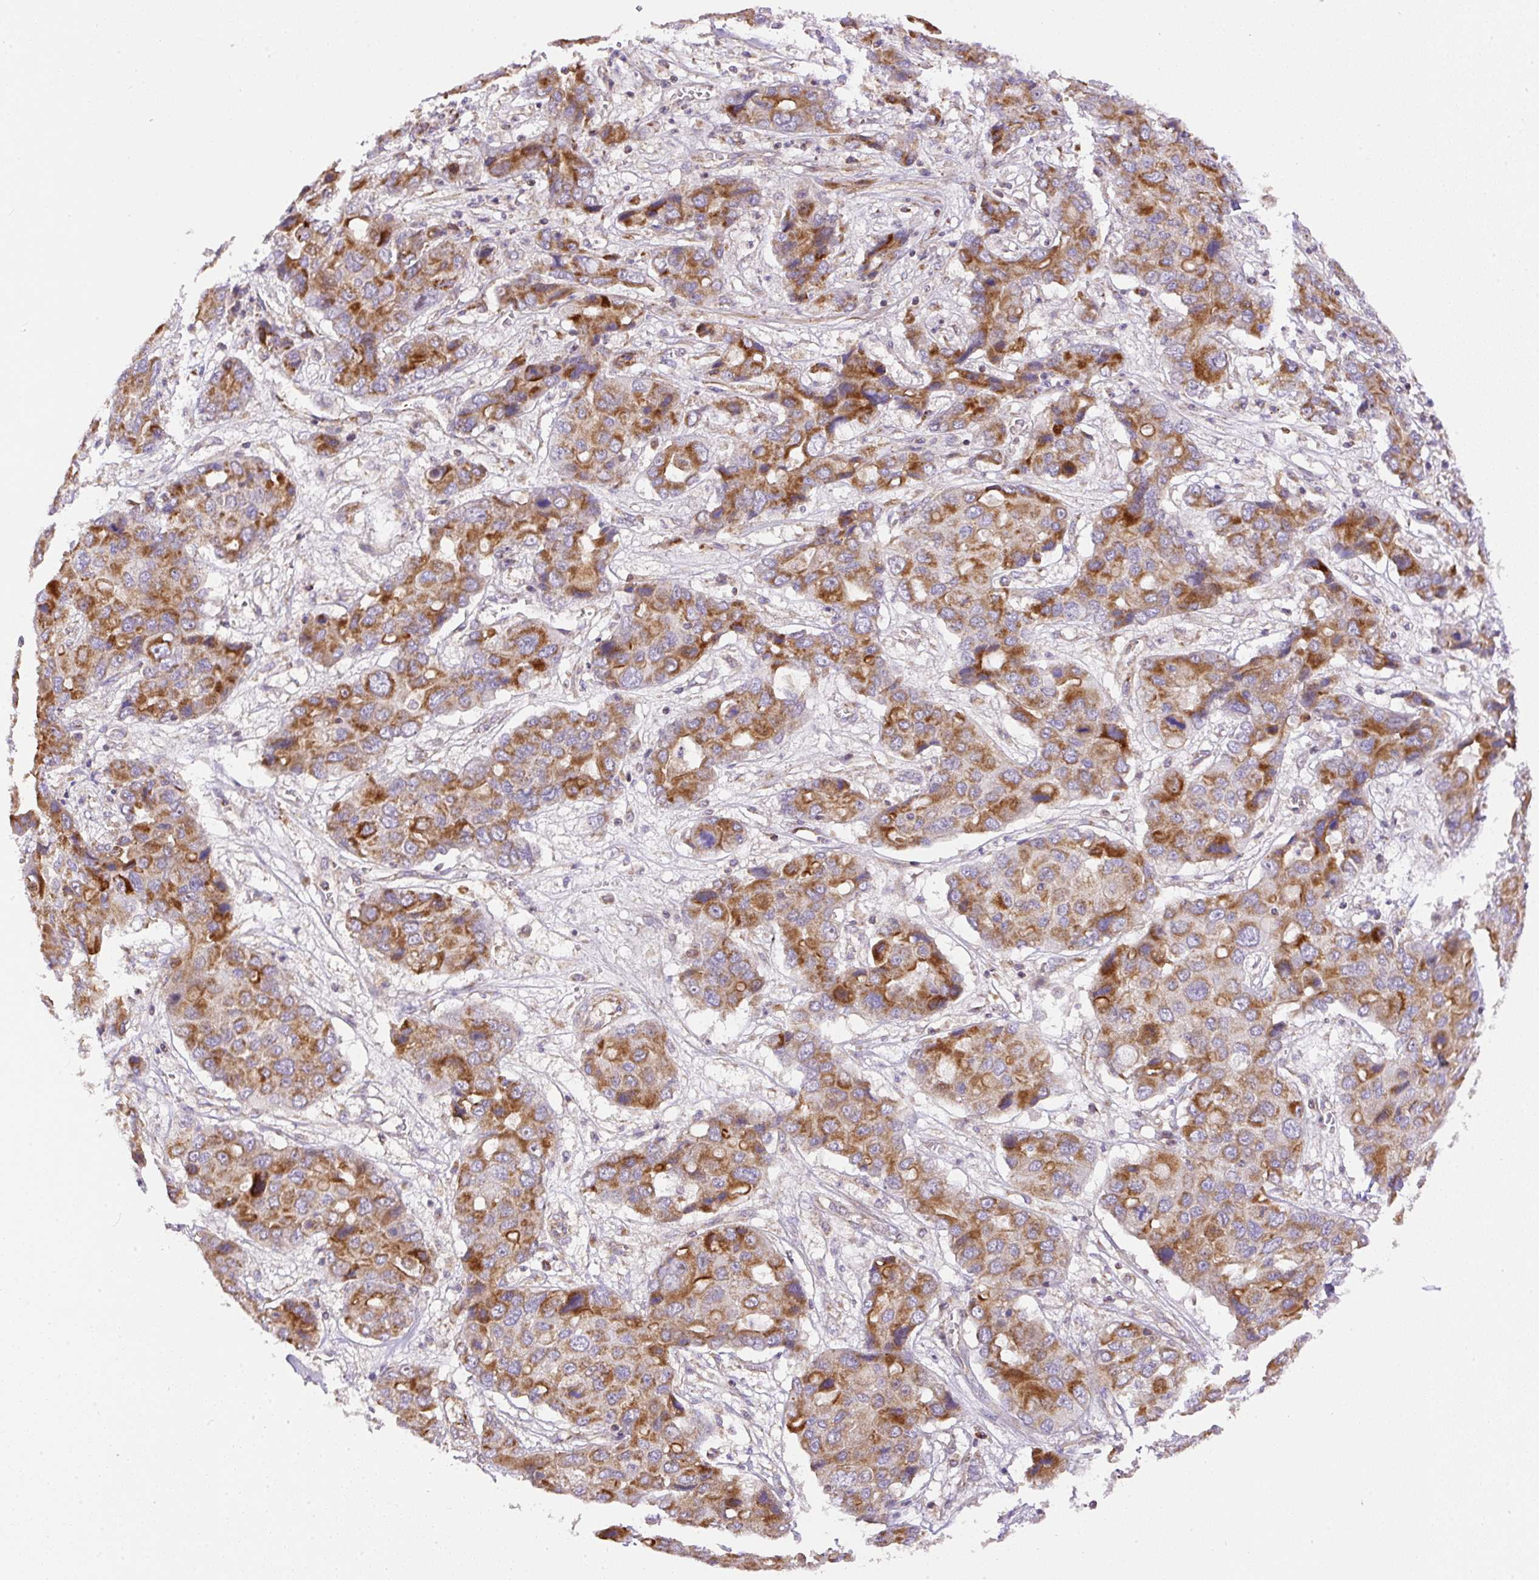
{"staining": {"intensity": "strong", "quantity": ">75%", "location": "cytoplasmic/membranous"}, "tissue": "liver cancer", "cell_type": "Tumor cells", "image_type": "cancer", "snomed": [{"axis": "morphology", "description": "Cholangiocarcinoma"}, {"axis": "topography", "description": "Liver"}], "caption": "This image exhibits IHC staining of liver cancer, with high strong cytoplasmic/membranous expression in about >75% of tumor cells.", "gene": "NDUFAF2", "patient": {"sex": "male", "age": 67}}